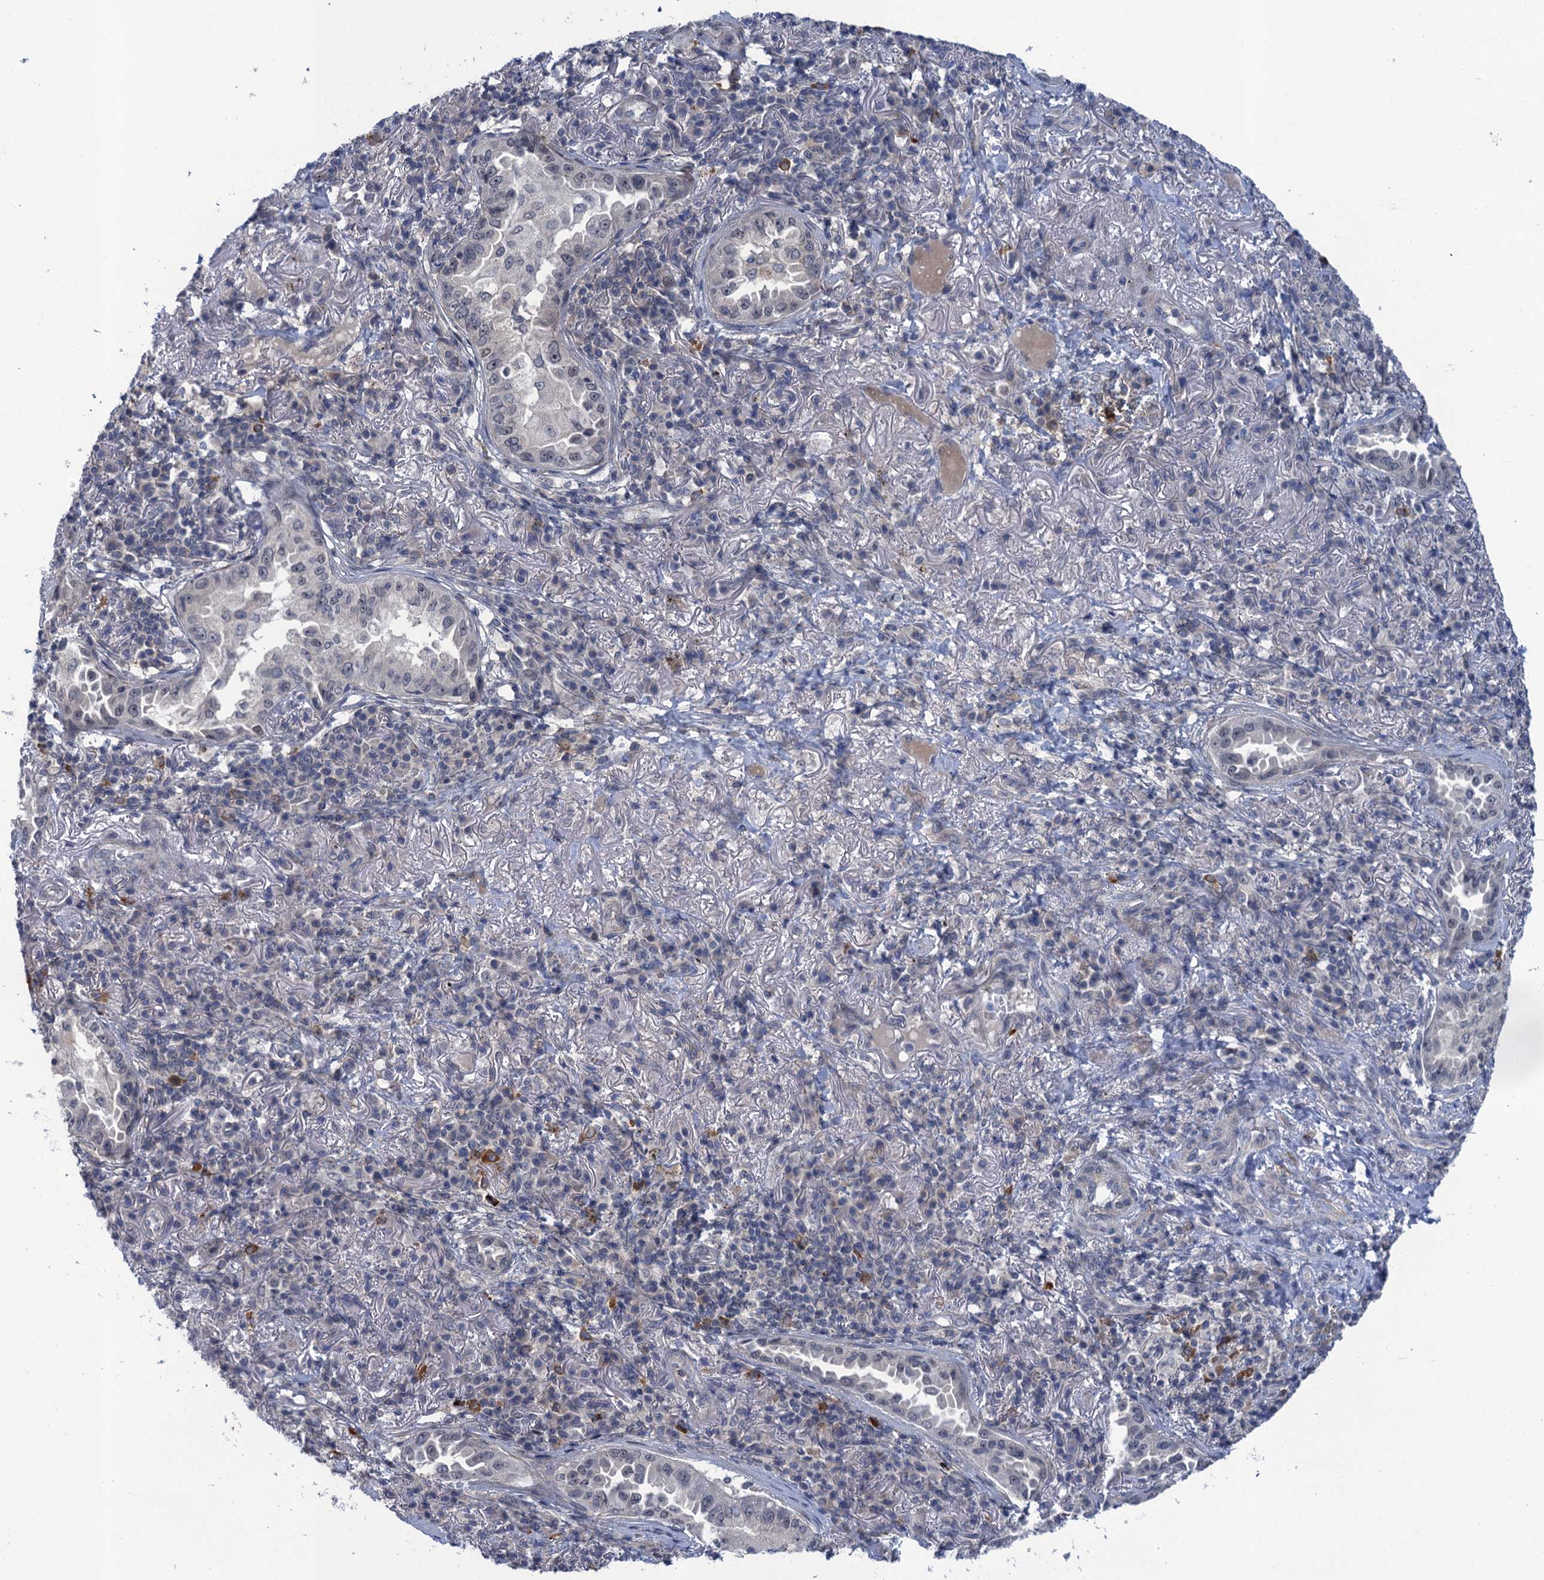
{"staining": {"intensity": "negative", "quantity": "none", "location": "none"}, "tissue": "lung cancer", "cell_type": "Tumor cells", "image_type": "cancer", "snomed": [{"axis": "morphology", "description": "Adenocarcinoma, NOS"}, {"axis": "topography", "description": "Lung"}], "caption": "Tumor cells show no significant protein expression in lung cancer (adenocarcinoma).", "gene": "MRFAP1", "patient": {"sex": "female", "age": 69}}